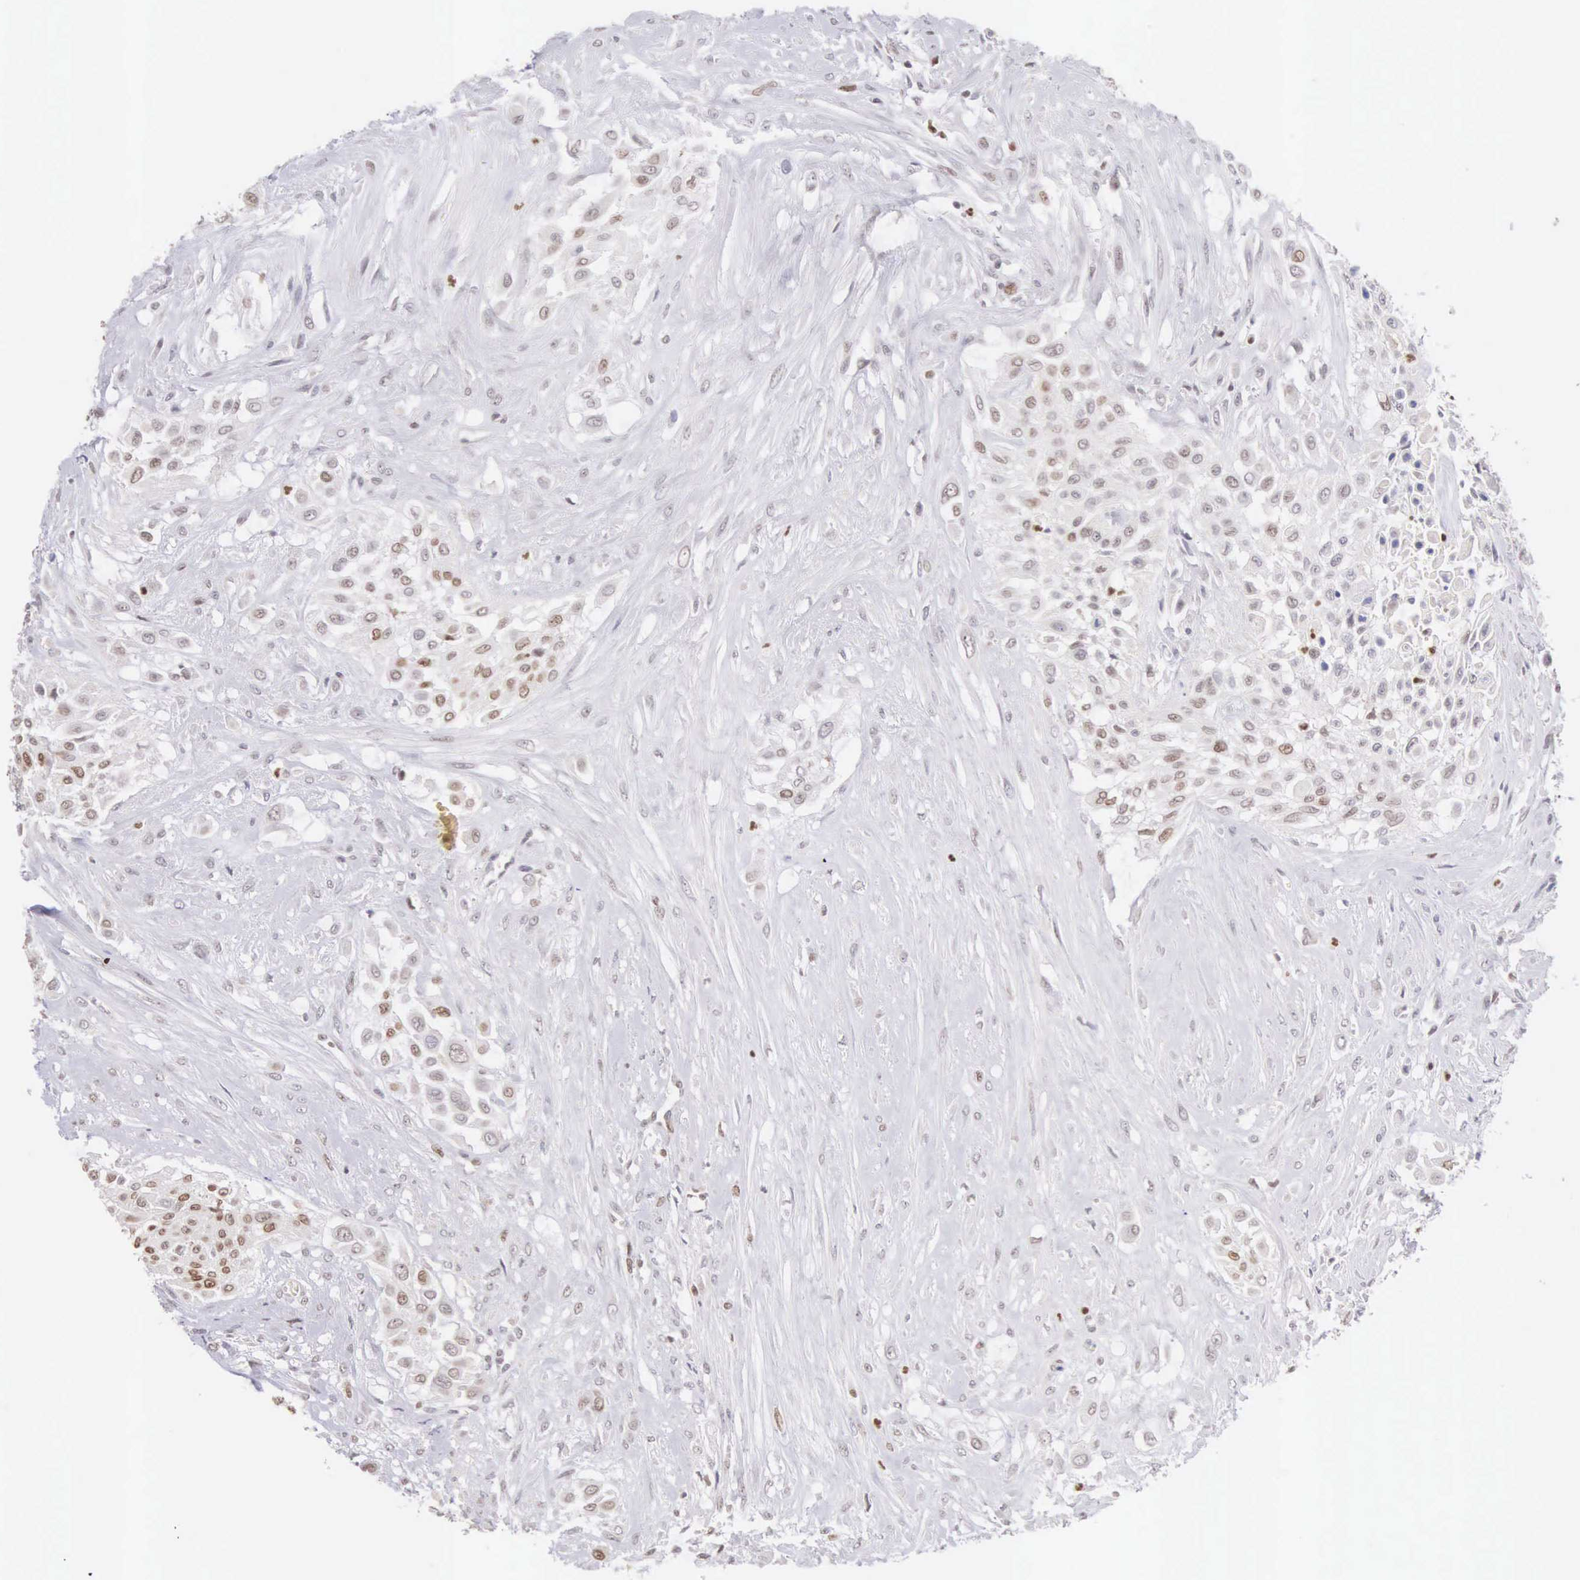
{"staining": {"intensity": "weak", "quantity": "25%-75%", "location": "nuclear"}, "tissue": "urothelial cancer", "cell_type": "Tumor cells", "image_type": "cancer", "snomed": [{"axis": "morphology", "description": "Urothelial carcinoma, High grade"}, {"axis": "topography", "description": "Urinary bladder"}], "caption": "IHC photomicrograph of neoplastic tissue: human high-grade urothelial carcinoma stained using IHC exhibits low levels of weak protein expression localized specifically in the nuclear of tumor cells, appearing as a nuclear brown color.", "gene": "VRK1", "patient": {"sex": "male", "age": 57}}